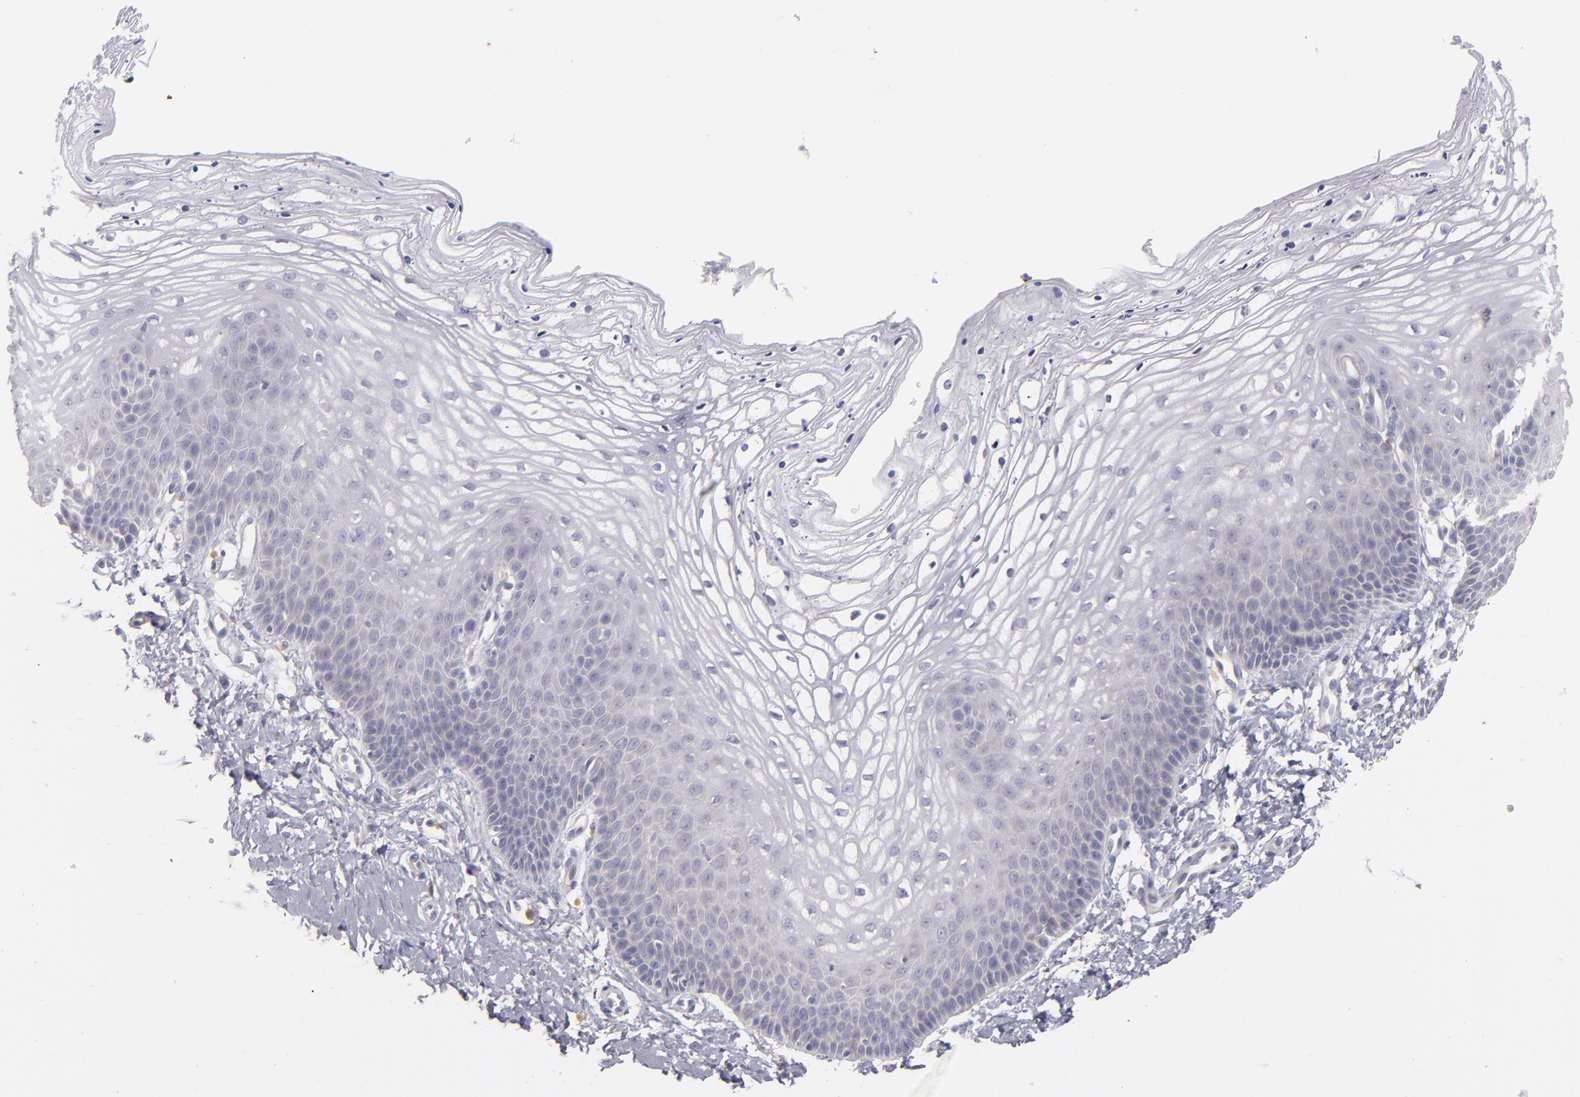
{"staining": {"intensity": "negative", "quantity": "none", "location": "none"}, "tissue": "vagina", "cell_type": "Squamous epithelial cells", "image_type": "normal", "snomed": [{"axis": "morphology", "description": "Normal tissue, NOS"}, {"axis": "topography", "description": "Vagina"}], "caption": "High power microscopy image of an immunohistochemistry micrograph of normal vagina, revealing no significant expression in squamous epithelial cells.", "gene": "CD83", "patient": {"sex": "female", "age": 68}}